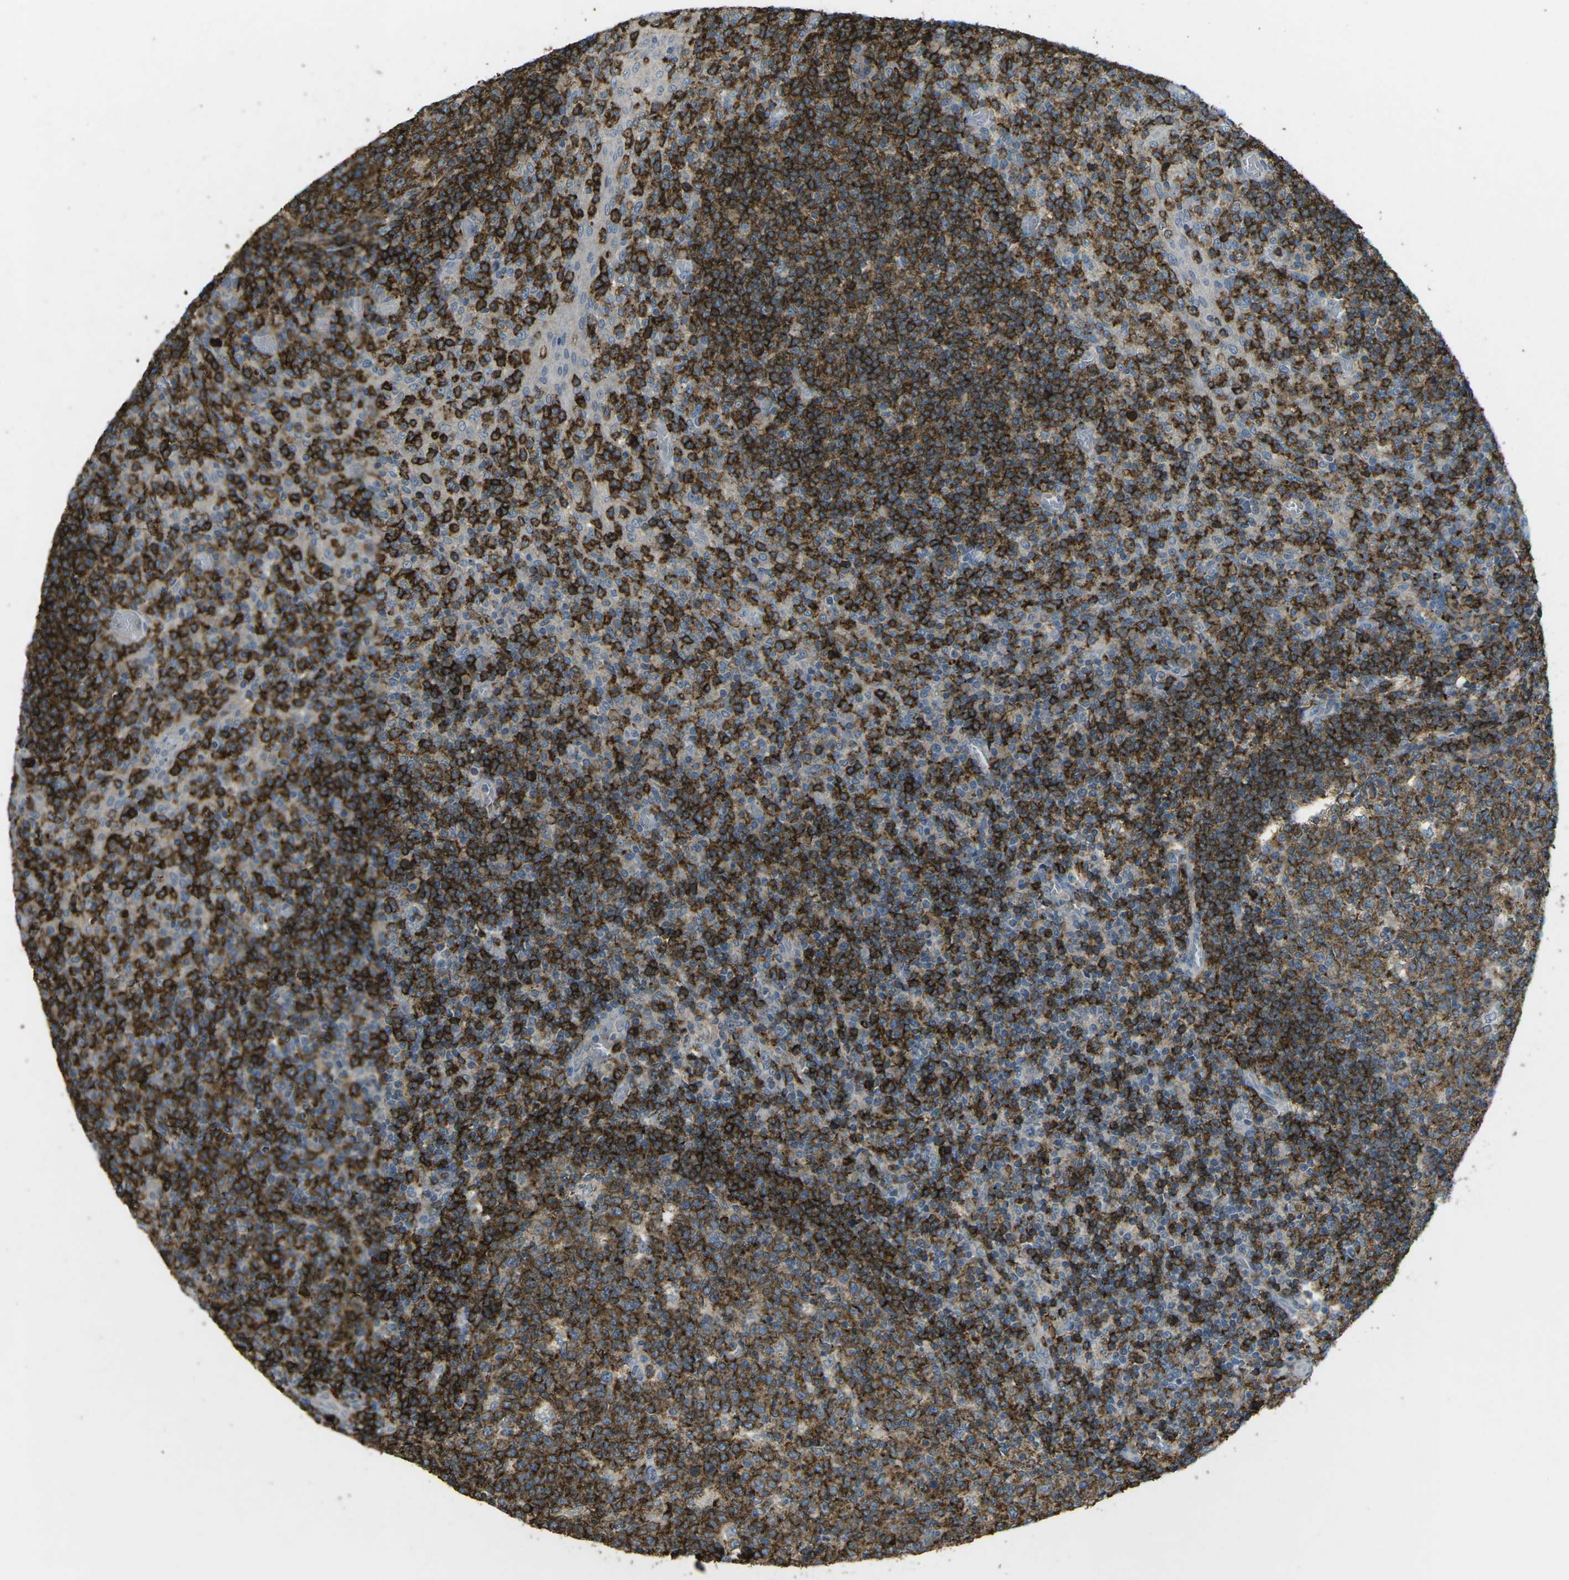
{"staining": {"intensity": "strong", "quantity": ">75%", "location": "cytoplasmic/membranous"}, "tissue": "tonsil", "cell_type": "Germinal center cells", "image_type": "normal", "snomed": [{"axis": "morphology", "description": "Normal tissue, NOS"}, {"axis": "topography", "description": "Tonsil"}], "caption": "Tonsil stained with immunohistochemistry reveals strong cytoplasmic/membranous staining in about >75% of germinal center cells. The staining was performed using DAB, with brown indicating positive protein expression. Nuclei are stained blue with hematoxylin.", "gene": "CD19", "patient": {"sex": "female", "age": 19}}